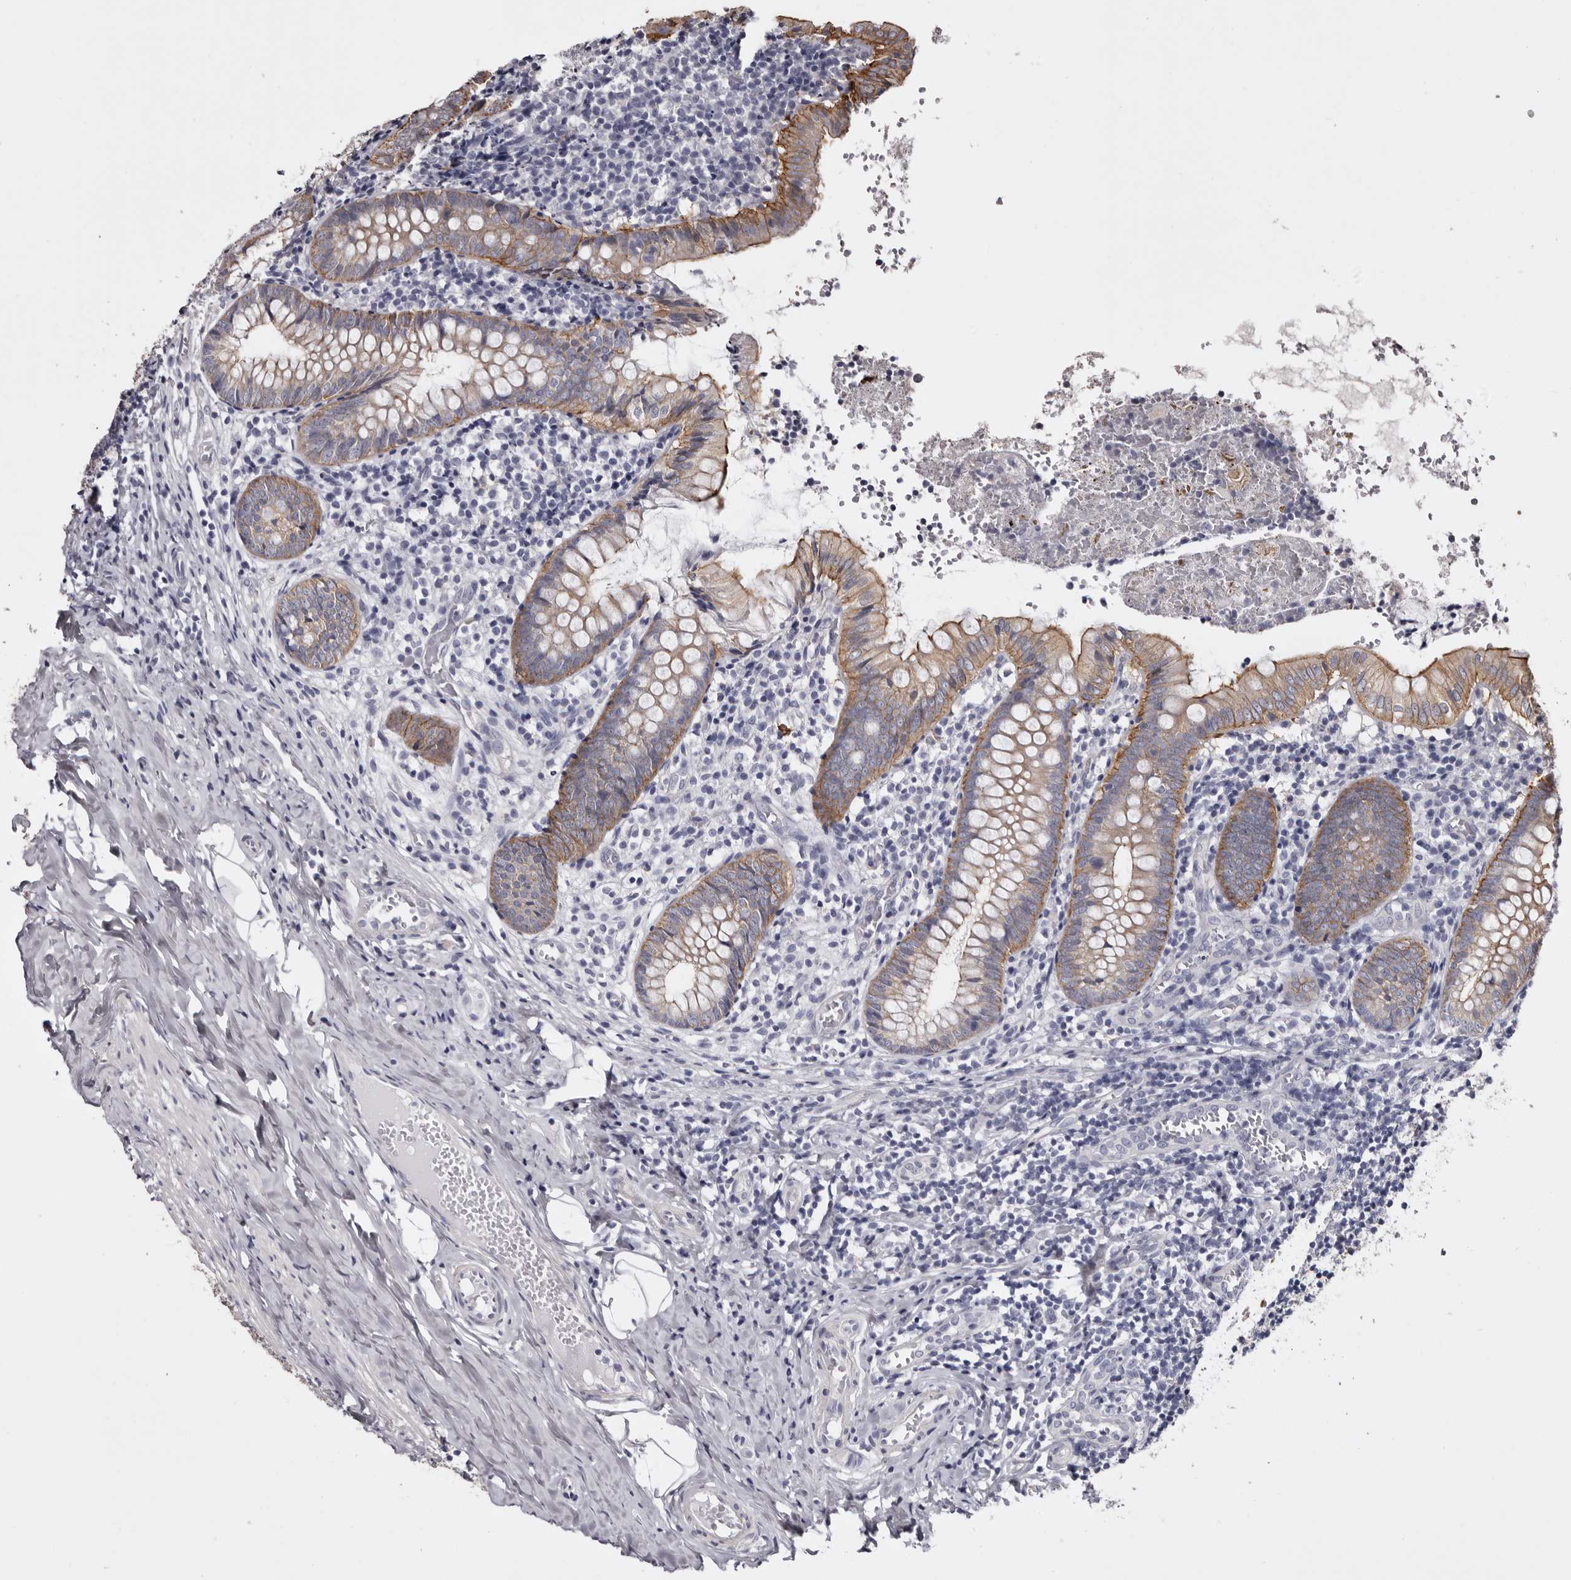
{"staining": {"intensity": "moderate", "quantity": ">75%", "location": "cytoplasmic/membranous"}, "tissue": "appendix", "cell_type": "Glandular cells", "image_type": "normal", "snomed": [{"axis": "morphology", "description": "Normal tissue, NOS"}, {"axis": "topography", "description": "Appendix"}], "caption": "A brown stain highlights moderate cytoplasmic/membranous staining of a protein in glandular cells of benign human appendix.", "gene": "LAD1", "patient": {"sex": "male", "age": 8}}